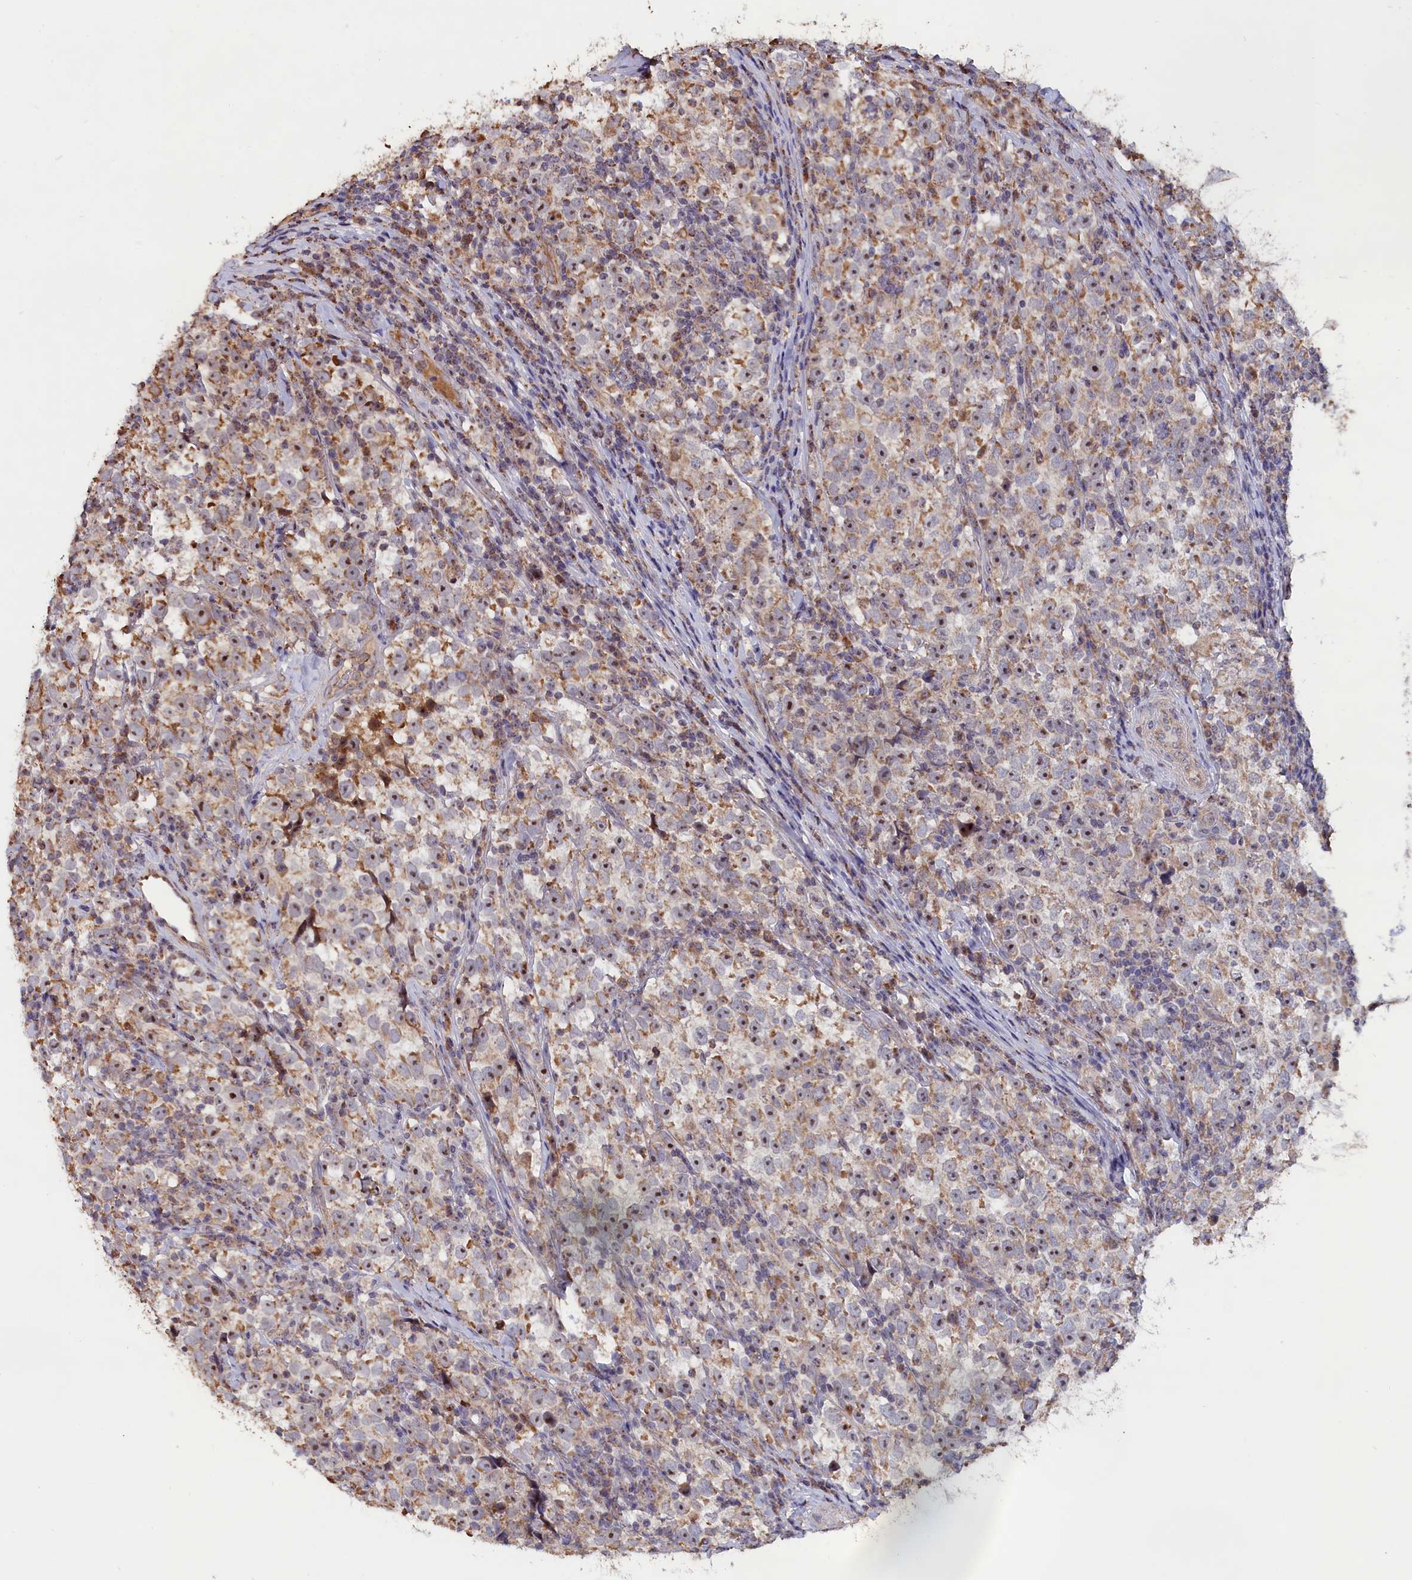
{"staining": {"intensity": "moderate", "quantity": "25%-75%", "location": "cytoplasmic/membranous,nuclear"}, "tissue": "testis cancer", "cell_type": "Tumor cells", "image_type": "cancer", "snomed": [{"axis": "morphology", "description": "Normal tissue, NOS"}, {"axis": "morphology", "description": "Seminoma, NOS"}, {"axis": "topography", "description": "Testis"}], "caption": "Testis cancer (seminoma) tissue demonstrates moderate cytoplasmic/membranous and nuclear expression in about 25%-75% of tumor cells The protein is shown in brown color, while the nuclei are stained blue.", "gene": "ZNF816", "patient": {"sex": "male", "age": 43}}